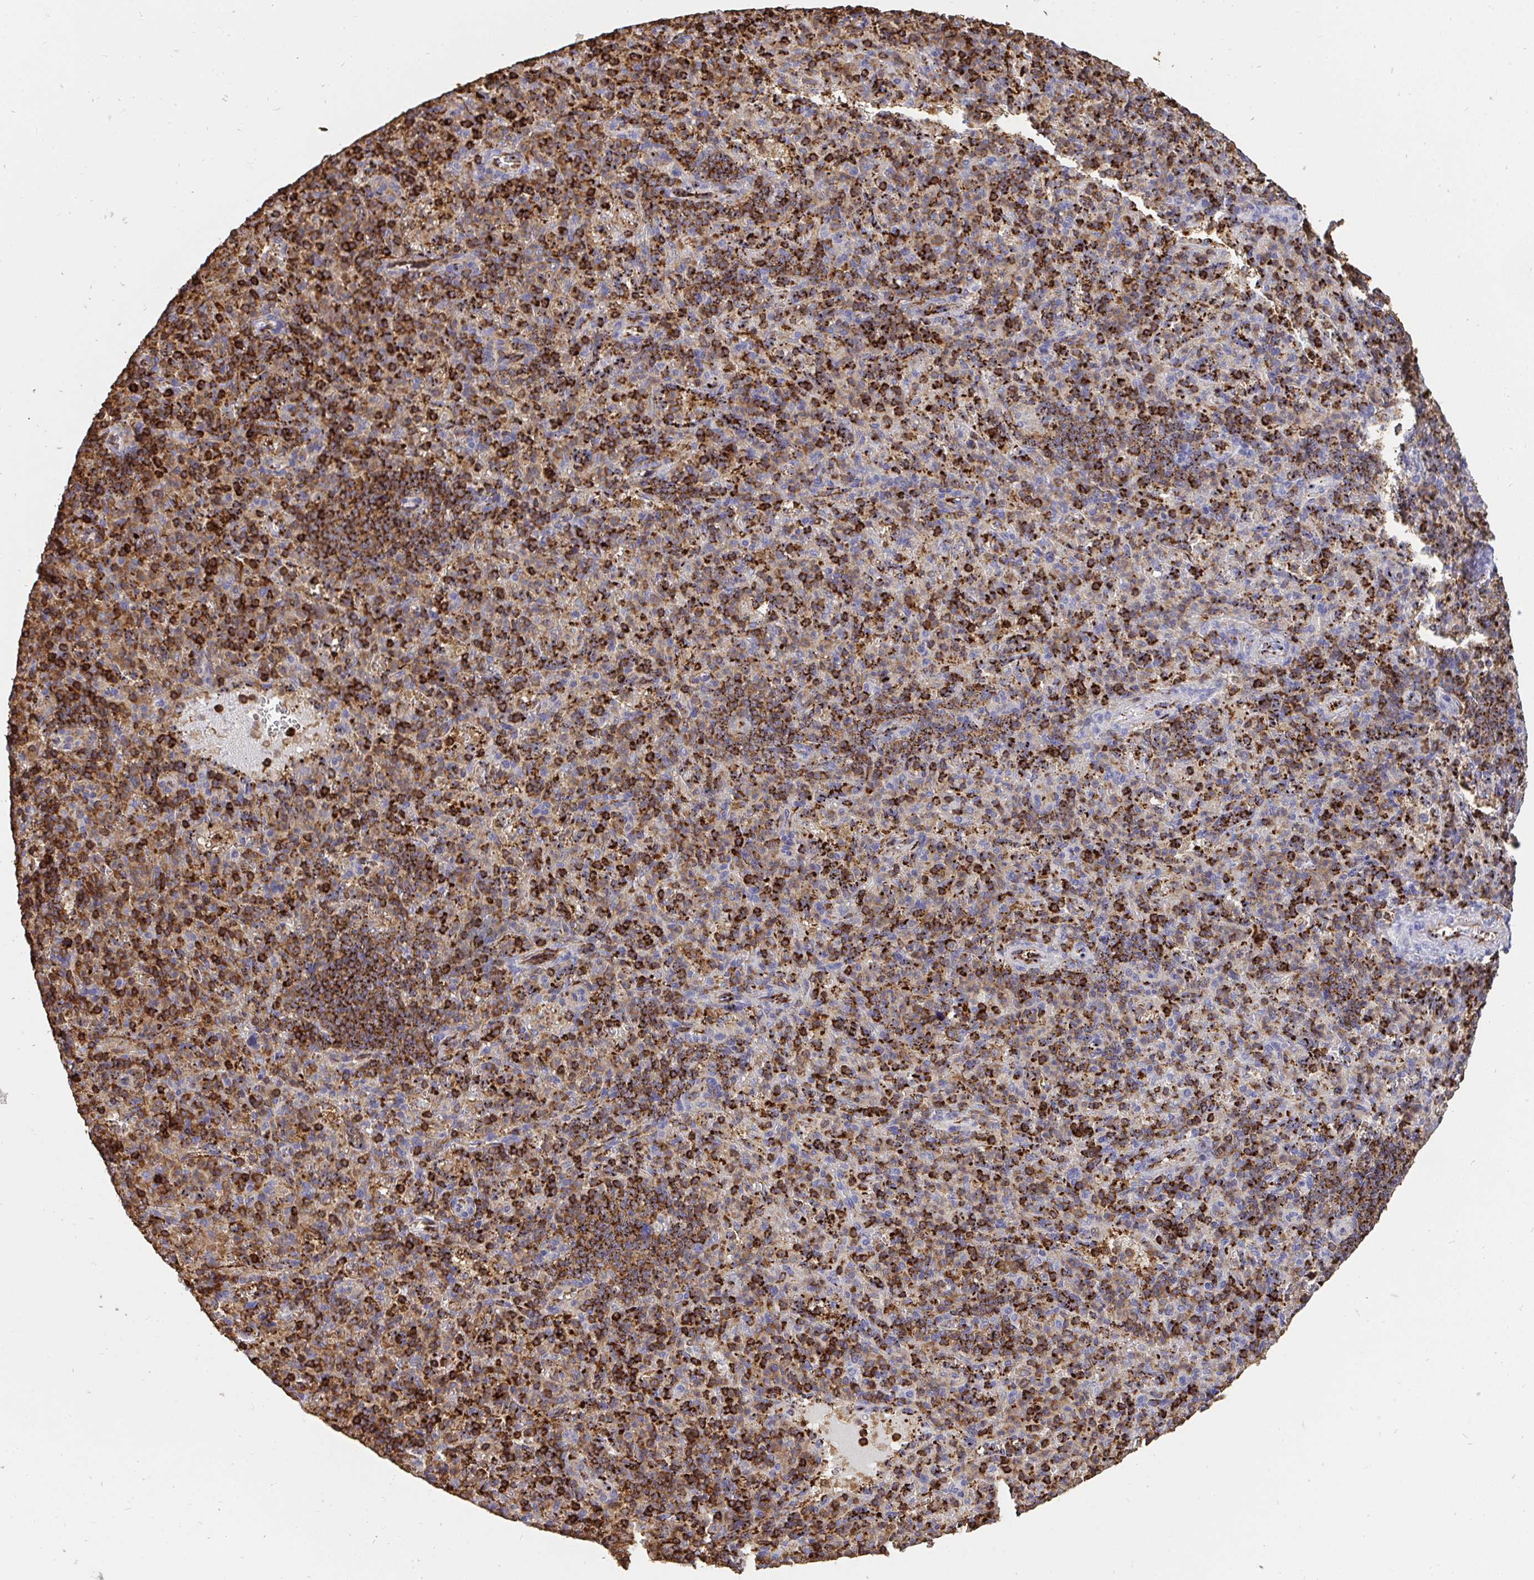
{"staining": {"intensity": "strong", "quantity": "25%-75%", "location": "cytoplasmic/membranous"}, "tissue": "spleen", "cell_type": "Cells in red pulp", "image_type": "normal", "snomed": [{"axis": "morphology", "description": "Normal tissue, NOS"}, {"axis": "topography", "description": "Spleen"}], "caption": "Strong cytoplasmic/membranous protein expression is present in approximately 25%-75% of cells in red pulp in spleen. The staining is performed using DAB brown chromogen to label protein expression. The nuclei are counter-stained blue using hematoxylin.", "gene": "CFL1", "patient": {"sex": "female", "age": 74}}